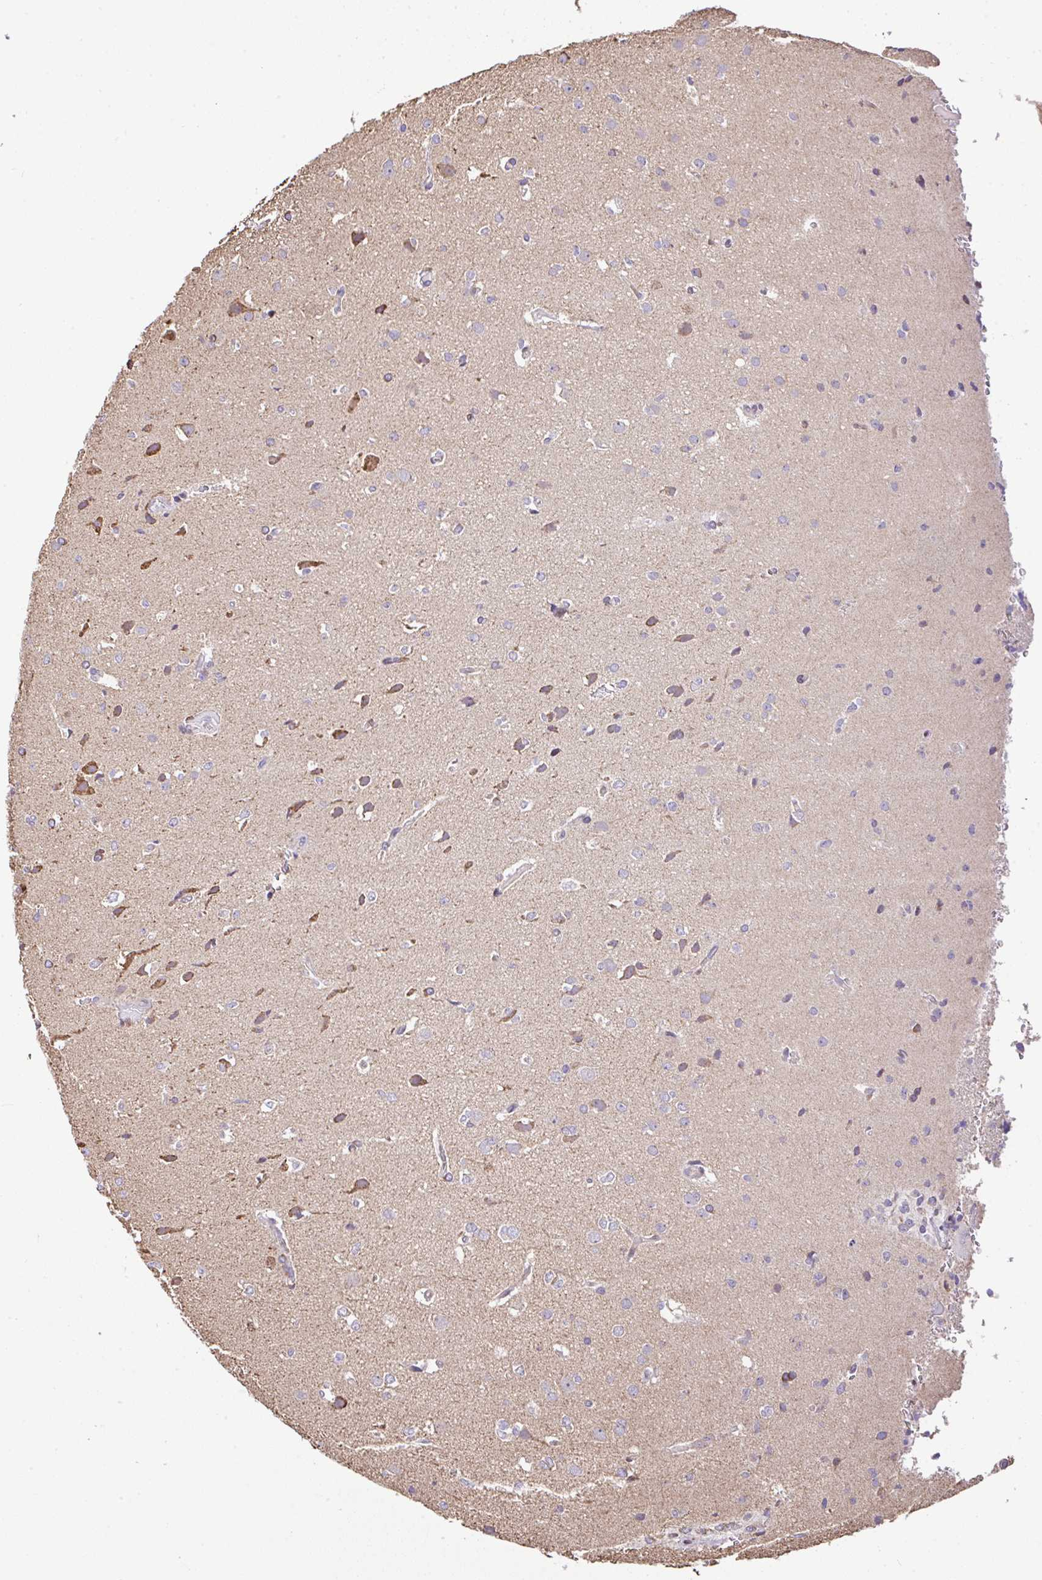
{"staining": {"intensity": "moderate", "quantity": "25%-75%", "location": "cytoplasmic/membranous"}, "tissue": "glioma", "cell_type": "Tumor cells", "image_type": "cancer", "snomed": [{"axis": "morphology", "description": "Glioma, malignant, Low grade"}, {"axis": "topography", "description": "Brain"}], "caption": "Immunohistochemistry staining of malignant glioma (low-grade), which exhibits medium levels of moderate cytoplasmic/membranous staining in about 25%-75% of tumor cells indicating moderate cytoplasmic/membranous protein expression. The staining was performed using DAB (3,3'-diaminobenzidine) (brown) for protein detection and nuclei were counterstained in hematoxylin (blue).", "gene": "FIGNL1", "patient": {"sex": "female", "age": 33}}